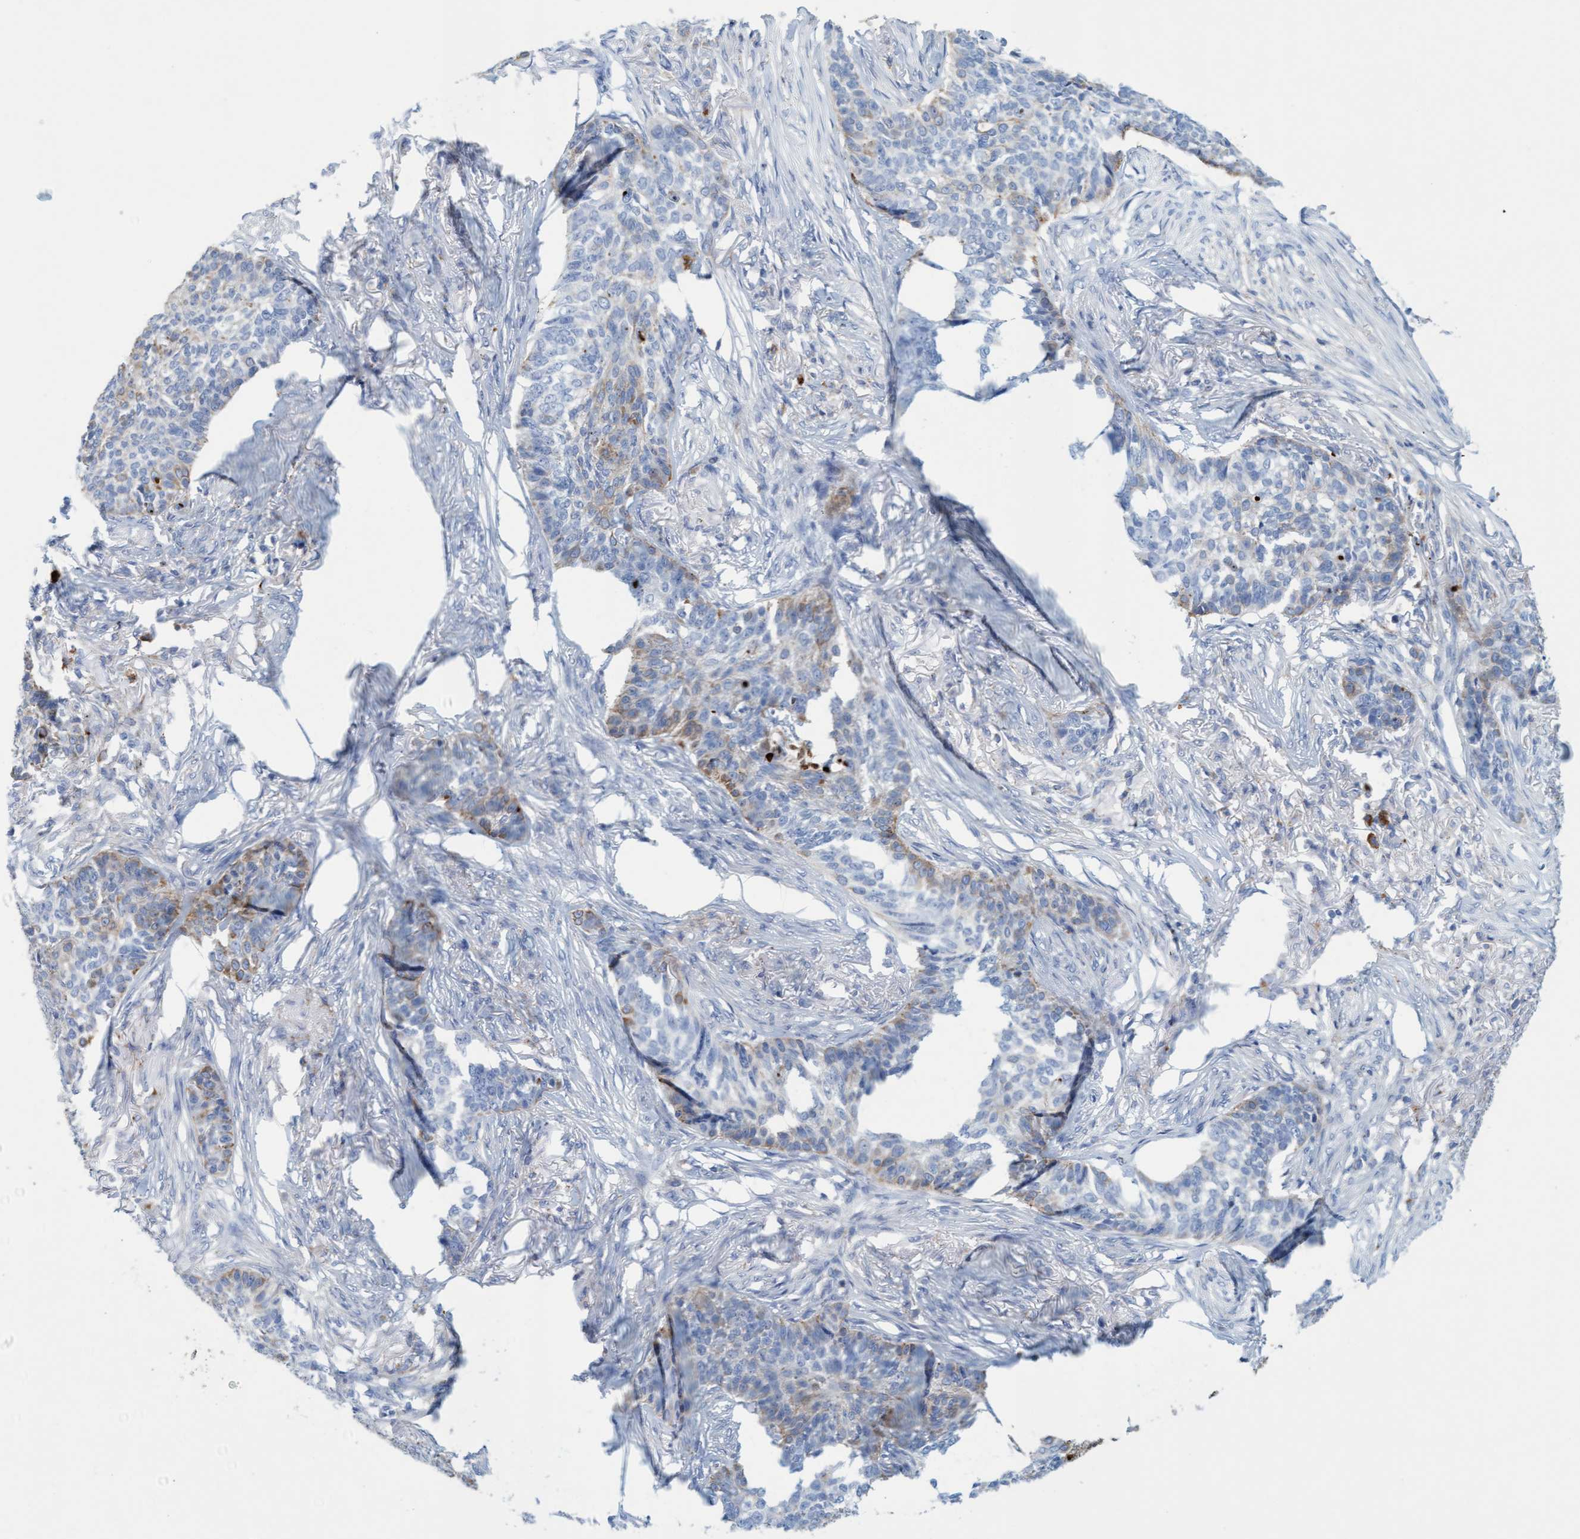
{"staining": {"intensity": "moderate", "quantity": "<25%", "location": "cytoplasmic/membranous"}, "tissue": "skin cancer", "cell_type": "Tumor cells", "image_type": "cancer", "snomed": [{"axis": "morphology", "description": "Basal cell carcinoma"}, {"axis": "topography", "description": "Skin"}], "caption": "Immunohistochemistry (IHC) histopathology image of skin cancer stained for a protein (brown), which exhibits low levels of moderate cytoplasmic/membranous expression in approximately <25% of tumor cells.", "gene": "SGSH", "patient": {"sex": "male", "age": 85}}